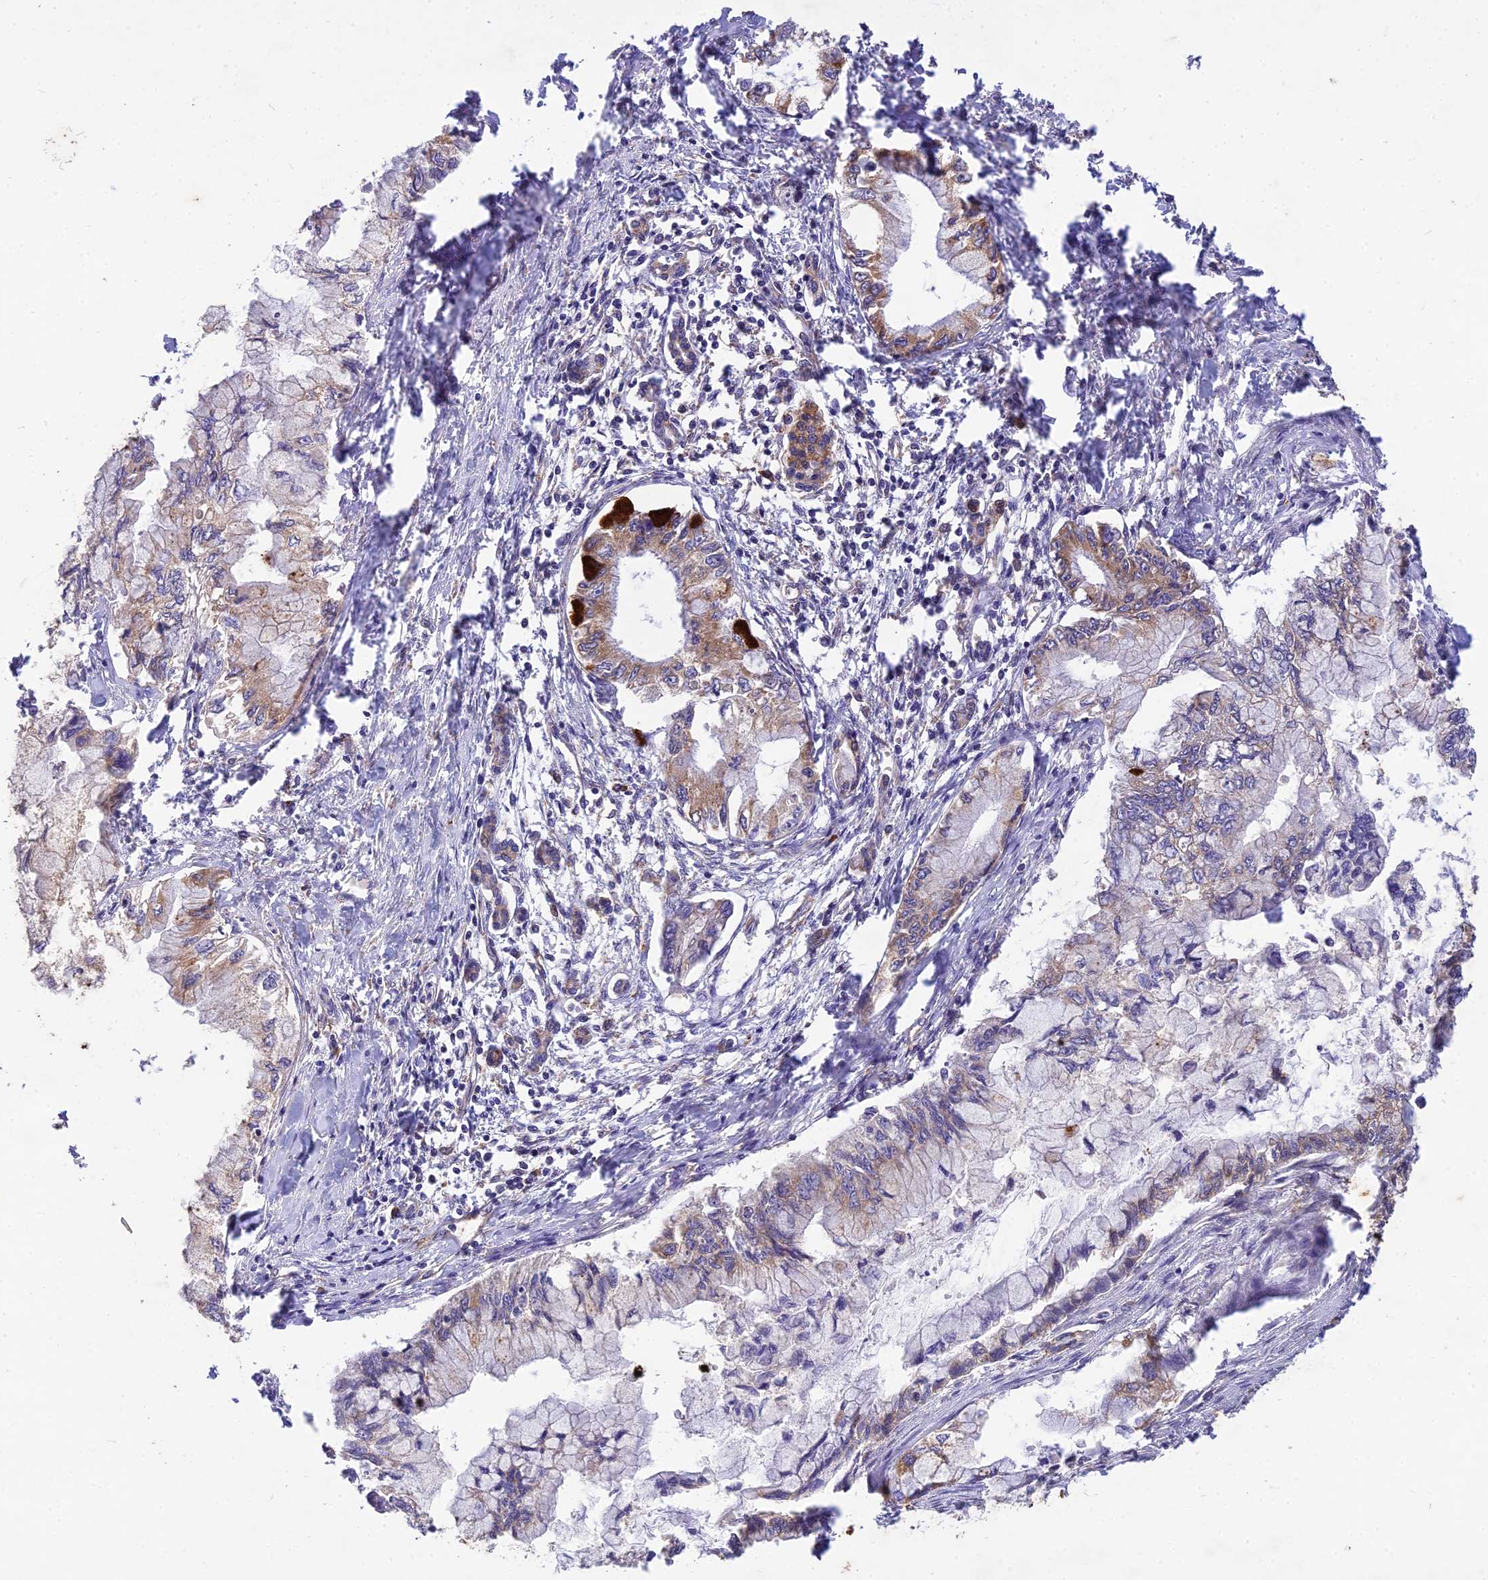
{"staining": {"intensity": "moderate", "quantity": "<25%", "location": "cytoplasmic/membranous"}, "tissue": "pancreatic cancer", "cell_type": "Tumor cells", "image_type": "cancer", "snomed": [{"axis": "morphology", "description": "Adenocarcinoma, NOS"}, {"axis": "topography", "description": "Pancreas"}], "caption": "Pancreatic cancer (adenocarcinoma) stained for a protein exhibits moderate cytoplasmic/membranous positivity in tumor cells.", "gene": "NXNL2", "patient": {"sex": "male", "age": 48}}